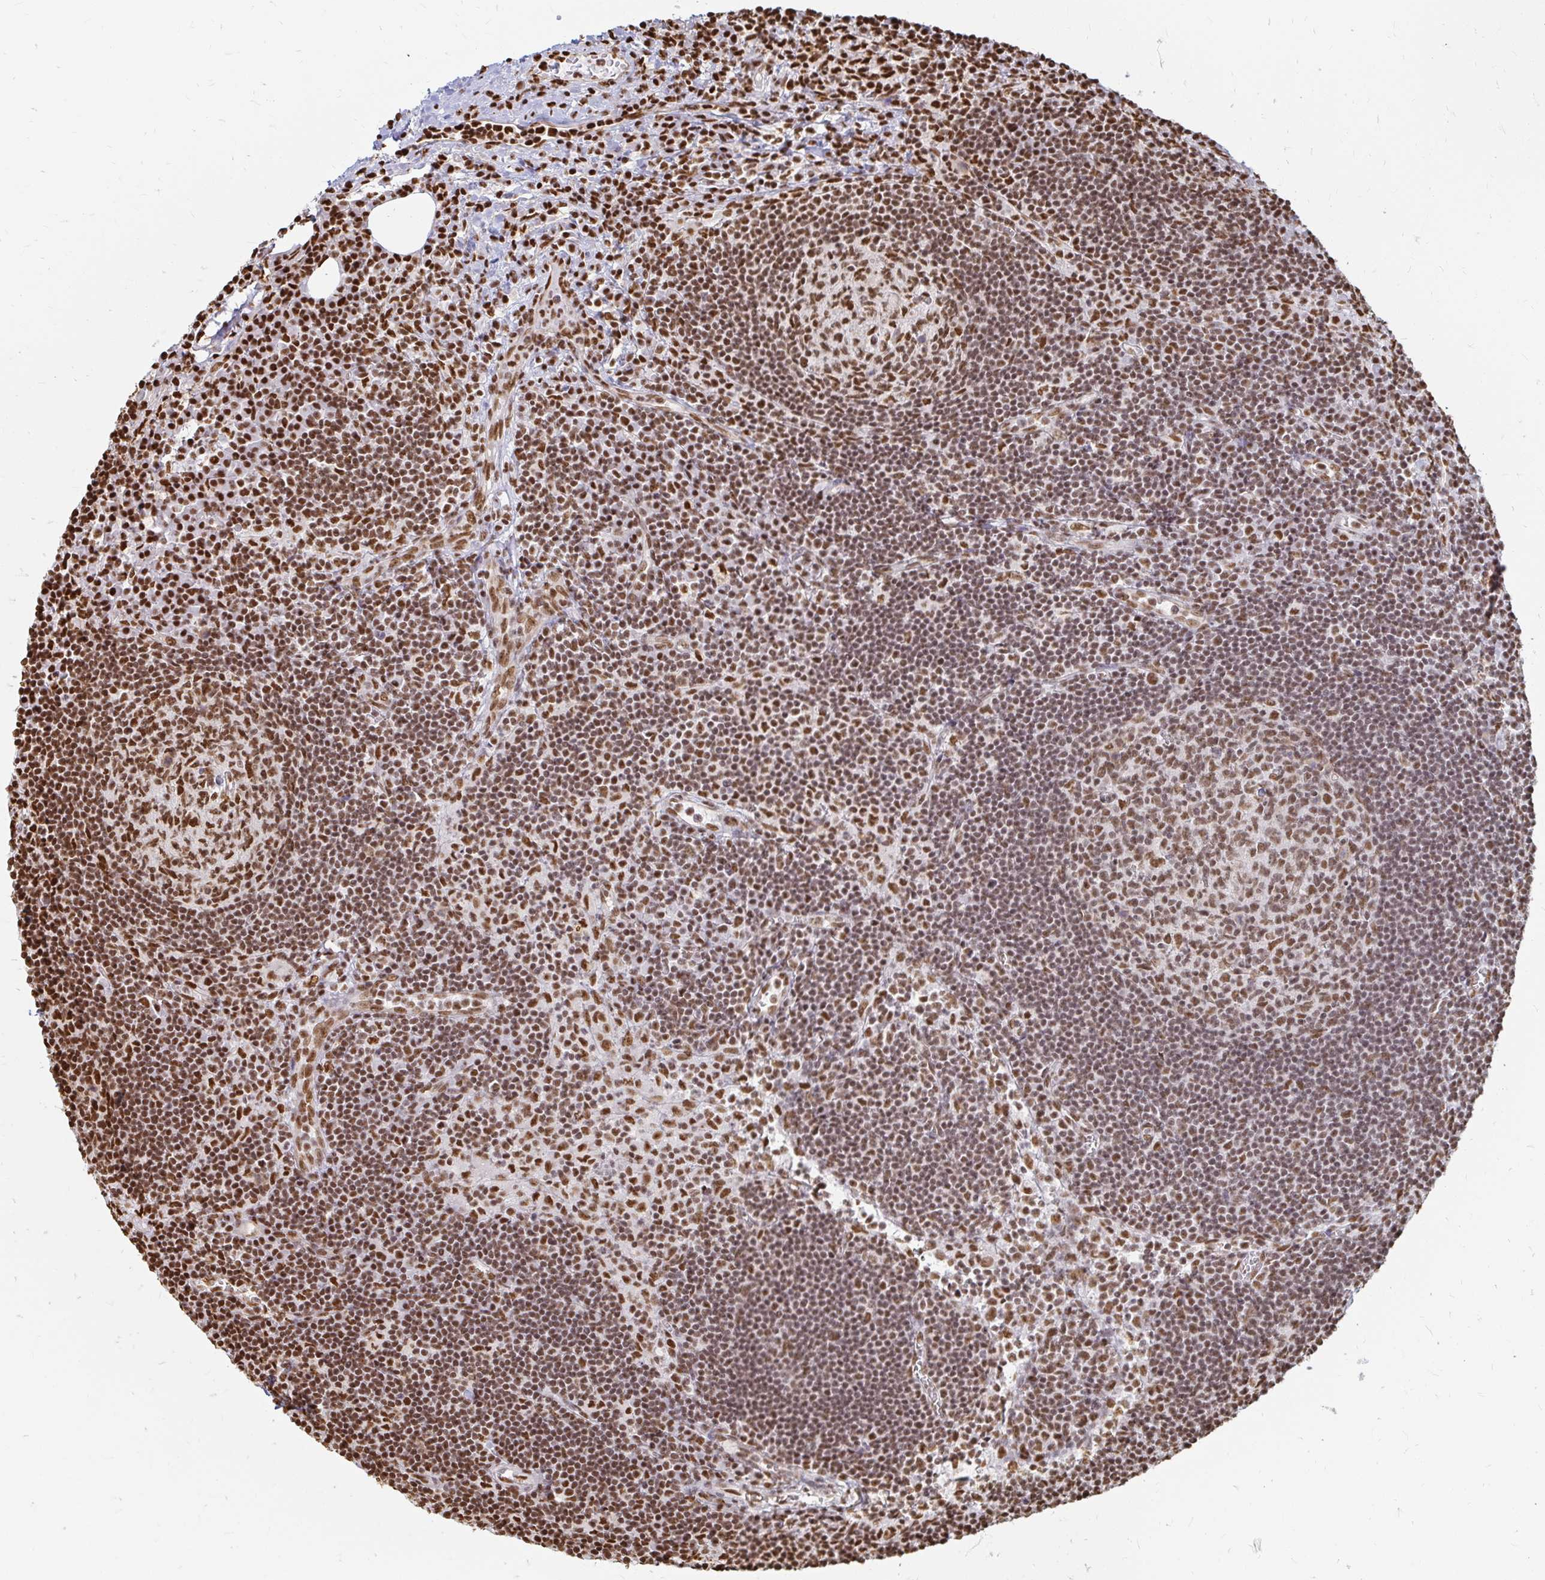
{"staining": {"intensity": "strong", "quantity": ">75%", "location": "nuclear"}, "tissue": "lymph node", "cell_type": "Germinal center cells", "image_type": "normal", "snomed": [{"axis": "morphology", "description": "Normal tissue, NOS"}, {"axis": "topography", "description": "Lymph node"}], "caption": "Protein analysis of unremarkable lymph node exhibits strong nuclear staining in approximately >75% of germinal center cells. Using DAB (brown) and hematoxylin (blue) stains, captured at high magnification using brightfield microscopy.", "gene": "HNRNPU", "patient": {"sex": "male", "age": 67}}